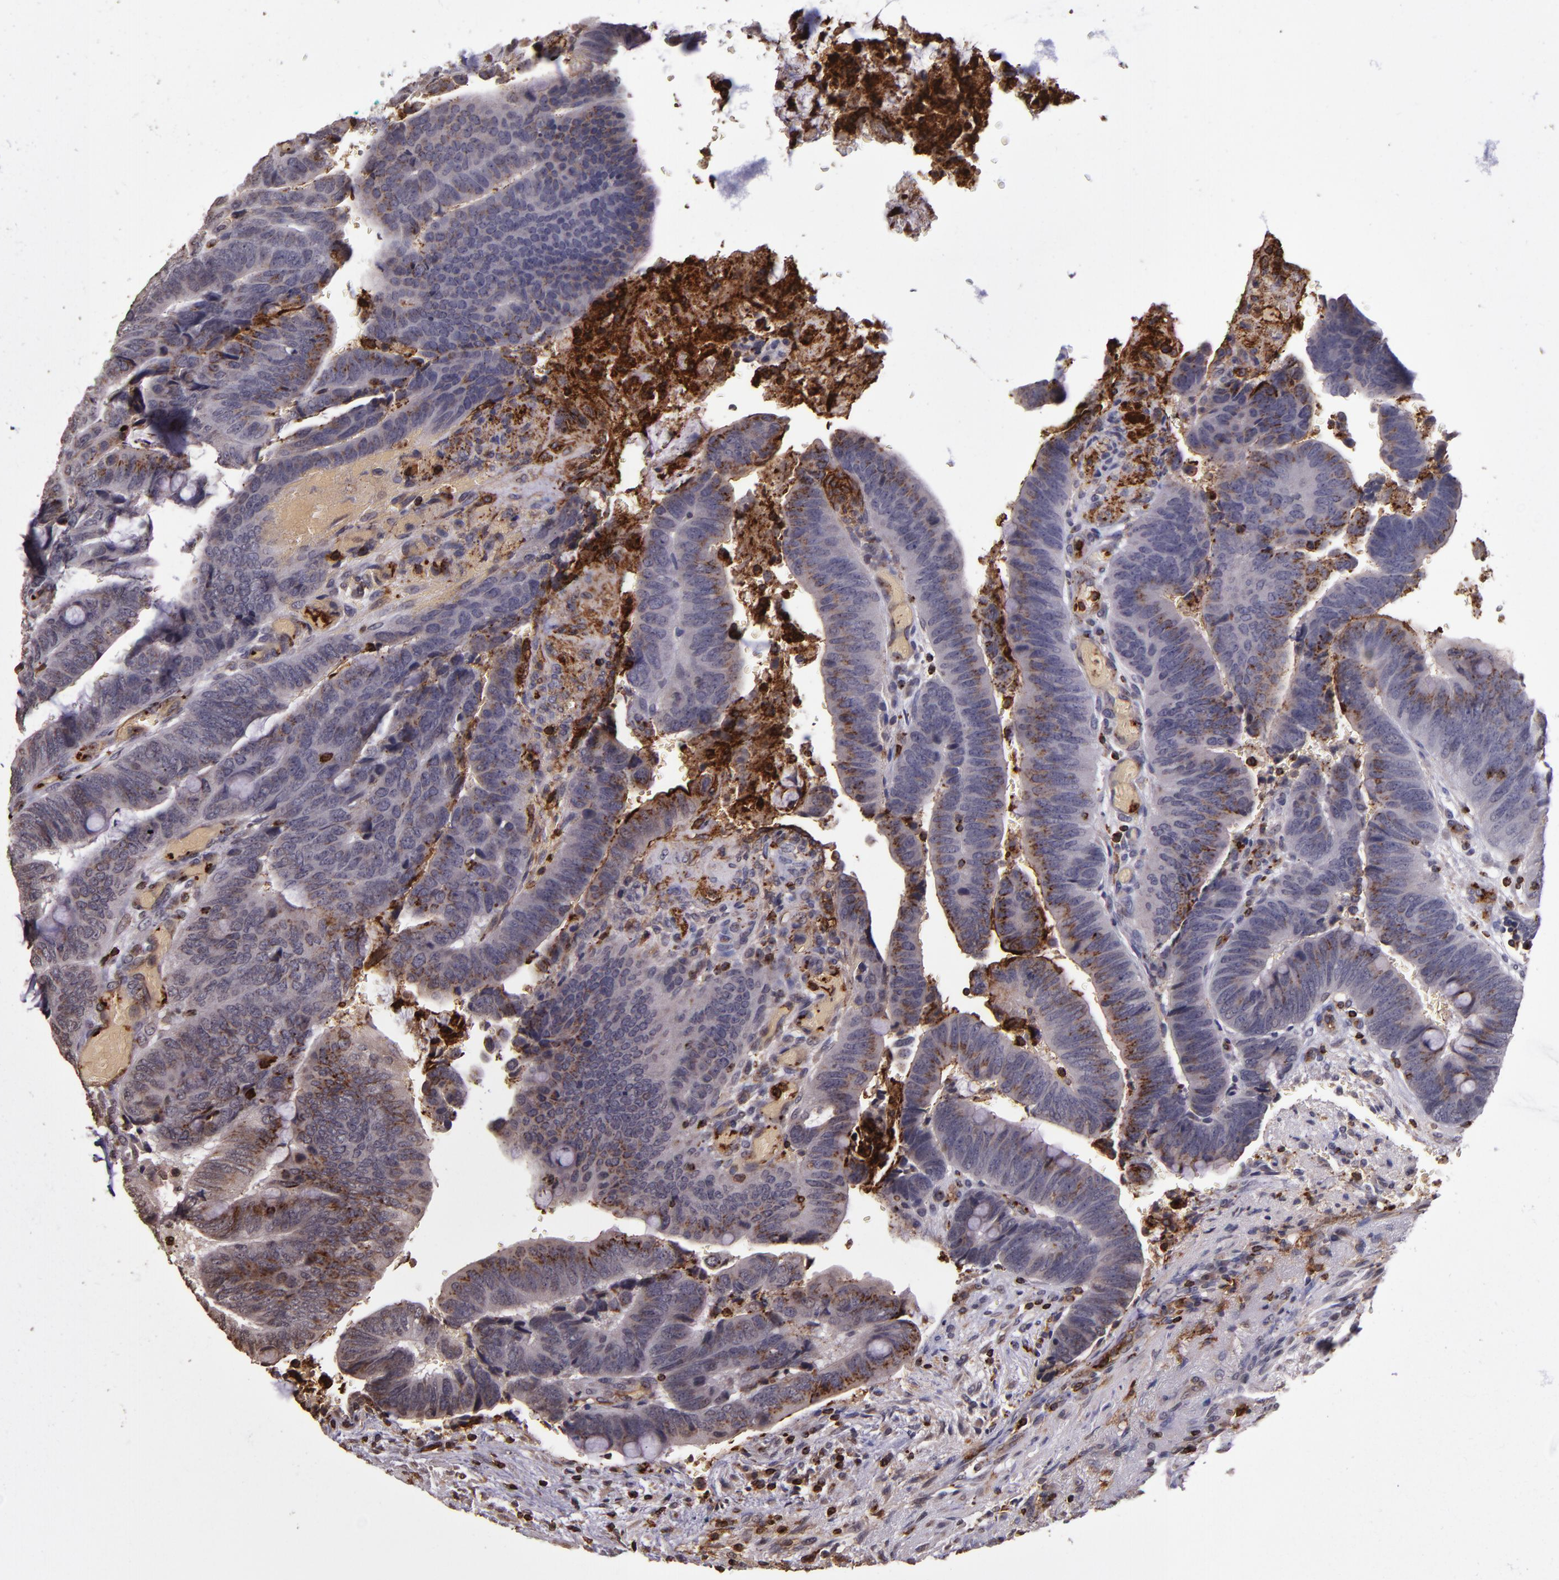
{"staining": {"intensity": "weak", "quantity": "25%-75%", "location": "cytoplasmic/membranous"}, "tissue": "colorectal cancer", "cell_type": "Tumor cells", "image_type": "cancer", "snomed": [{"axis": "morphology", "description": "Normal tissue, NOS"}, {"axis": "morphology", "description": "Adenocarcinoma, NOS"}, {"axis": "topography", "description": "Rectum"}], "caption": "Colorectal cancer stained with IHC shows weak cytoplasmic/membranous positivity in approximately 25%-75% of tumor cells.", "gene": "SLC2A3", "patient": {"sex": "male", "age": 92}}